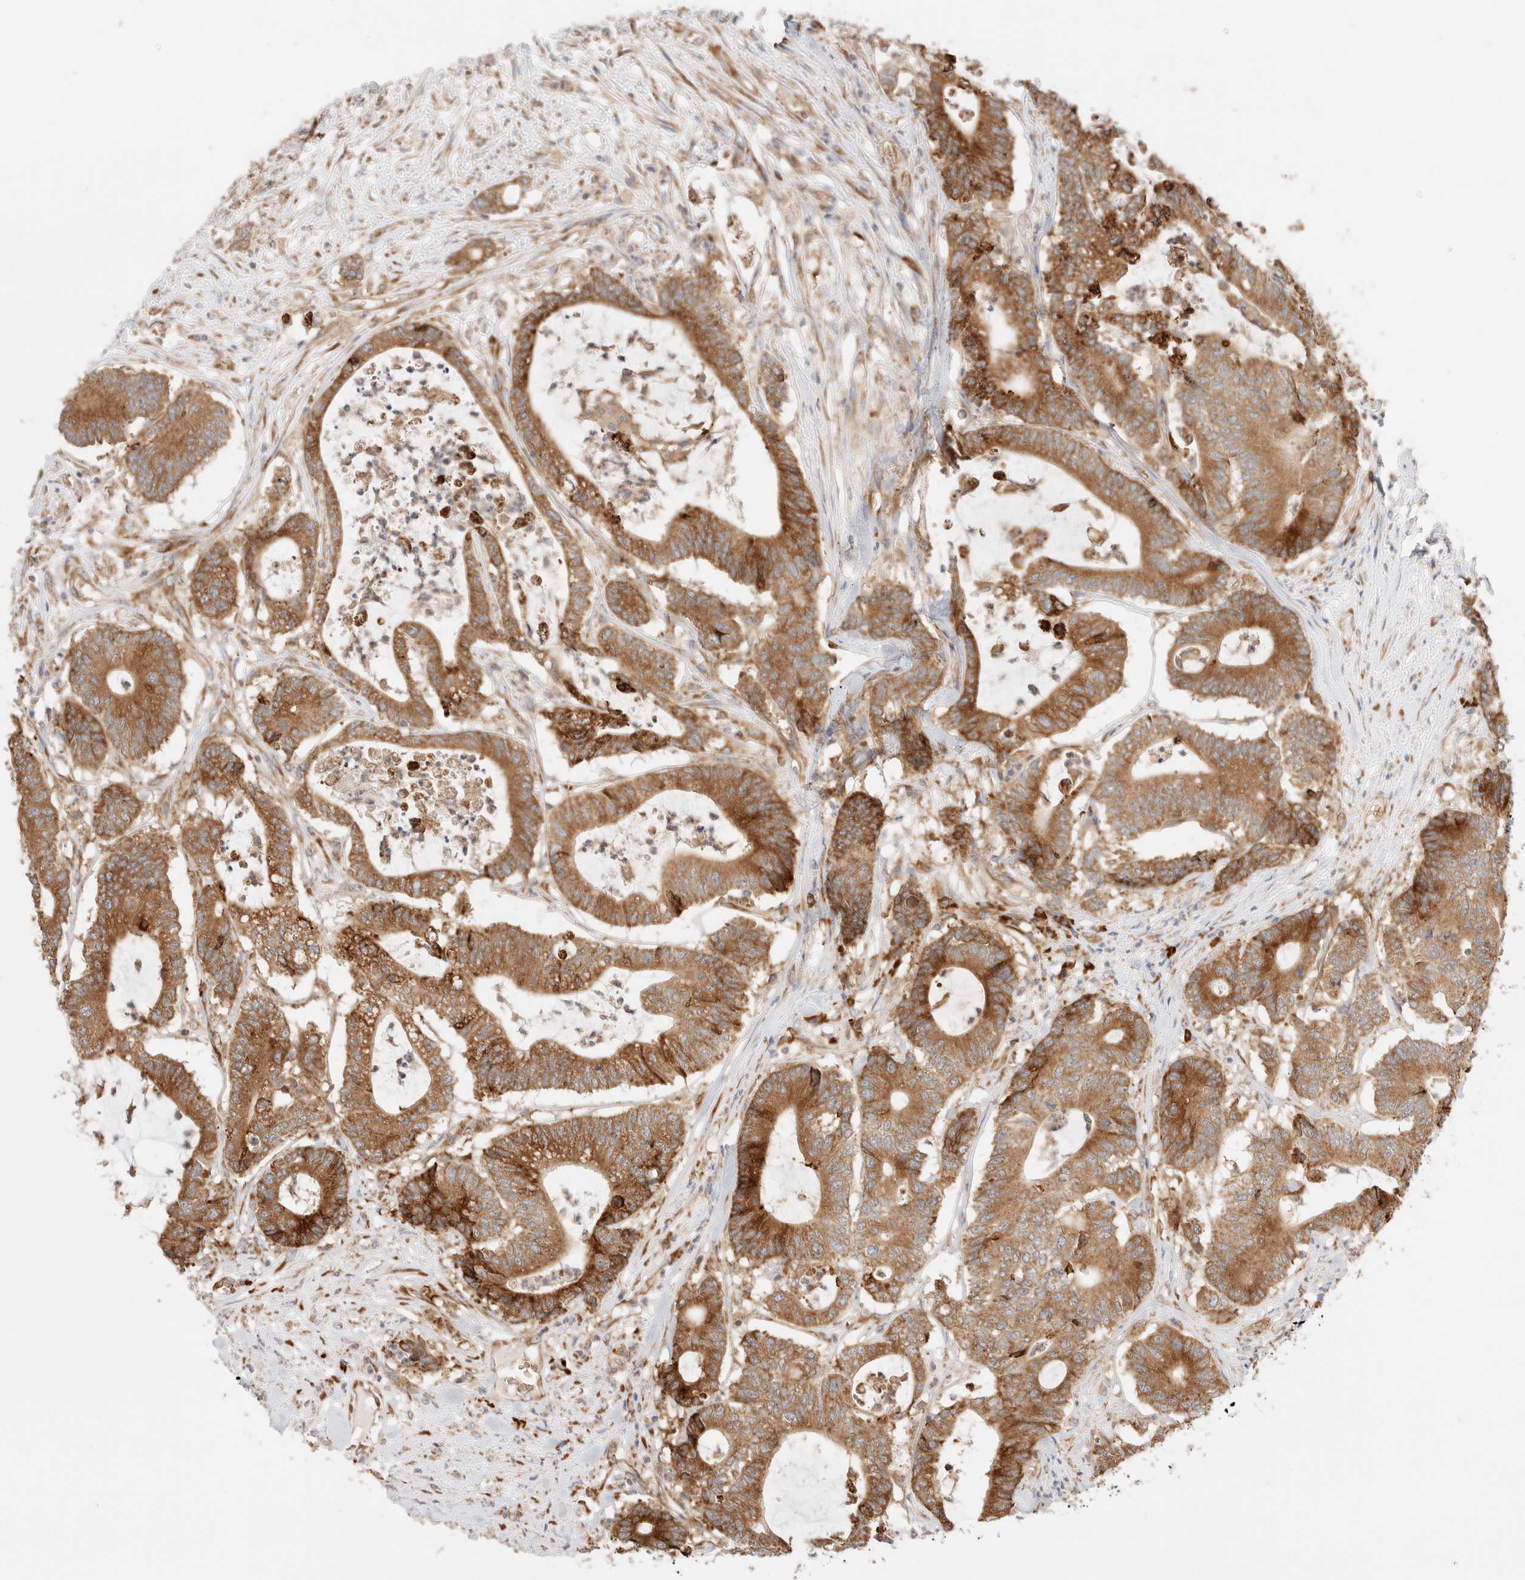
{"staining": {"intensity": "moderate", "quantity": ">75%", "location": "cytoplasmic/membranous"}, "tissue": "colorectal cancer", "cell_type": "Tumor cells", "image_type": "cancer", "snomed": [{"axis": "morphology", "description": "Adenocarcinoma, NOS"}, {"axis": "topography", "description": "Colon"}], "caption": "DAB immunohistochemical staining of human colorectal cancer exhibits moderate cytoplasmic/membranous protein expression in about >75% of tumor cells. The staining was performed using DAB (3,3'-diaminobenzidine) to visualize the protein expression in brown, while the nuclei were stained in blue with hematoxylin (Magnification: 20x).", "gene": "UTS2B", "patient": {"sex": "female", "age": 84}}